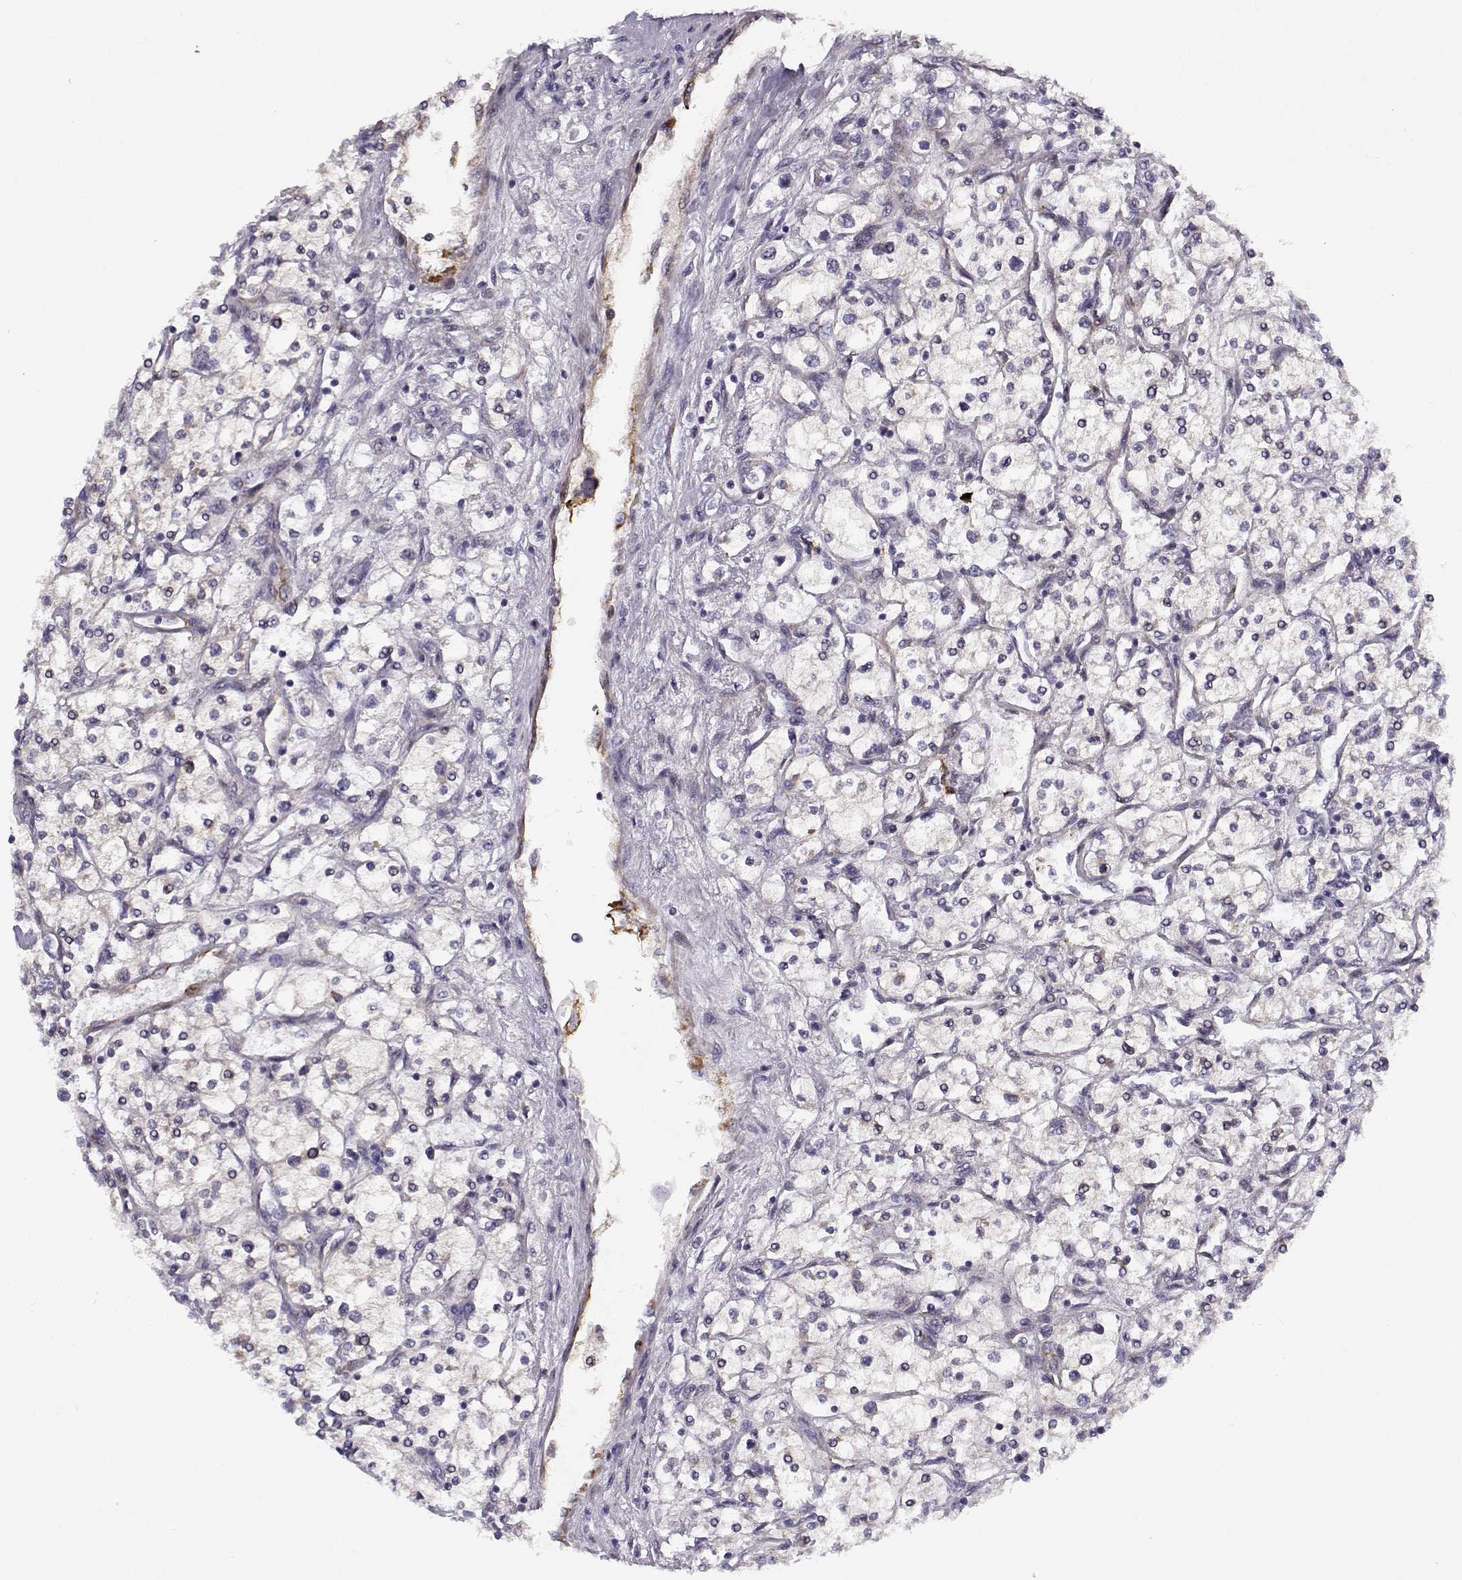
{"staining": {"intensity": "negative", "quantity": "none", "location": "none"}, "tissue": "renal cancer", "cell_type": "Tumor cells", "image_type": "cancer", "snomed": [{"axis": "morphology", "description": "Adenocarcinoma, NOS"}, {"axis": "topography", "description": "Kidney"}], "caption": "Adenocarcinoma (renal) was stained to show a protein in brown. There is no significant expression in tumor cells.", "gene": "DDX25", "patient": {"sex": "male", "age": 80}}